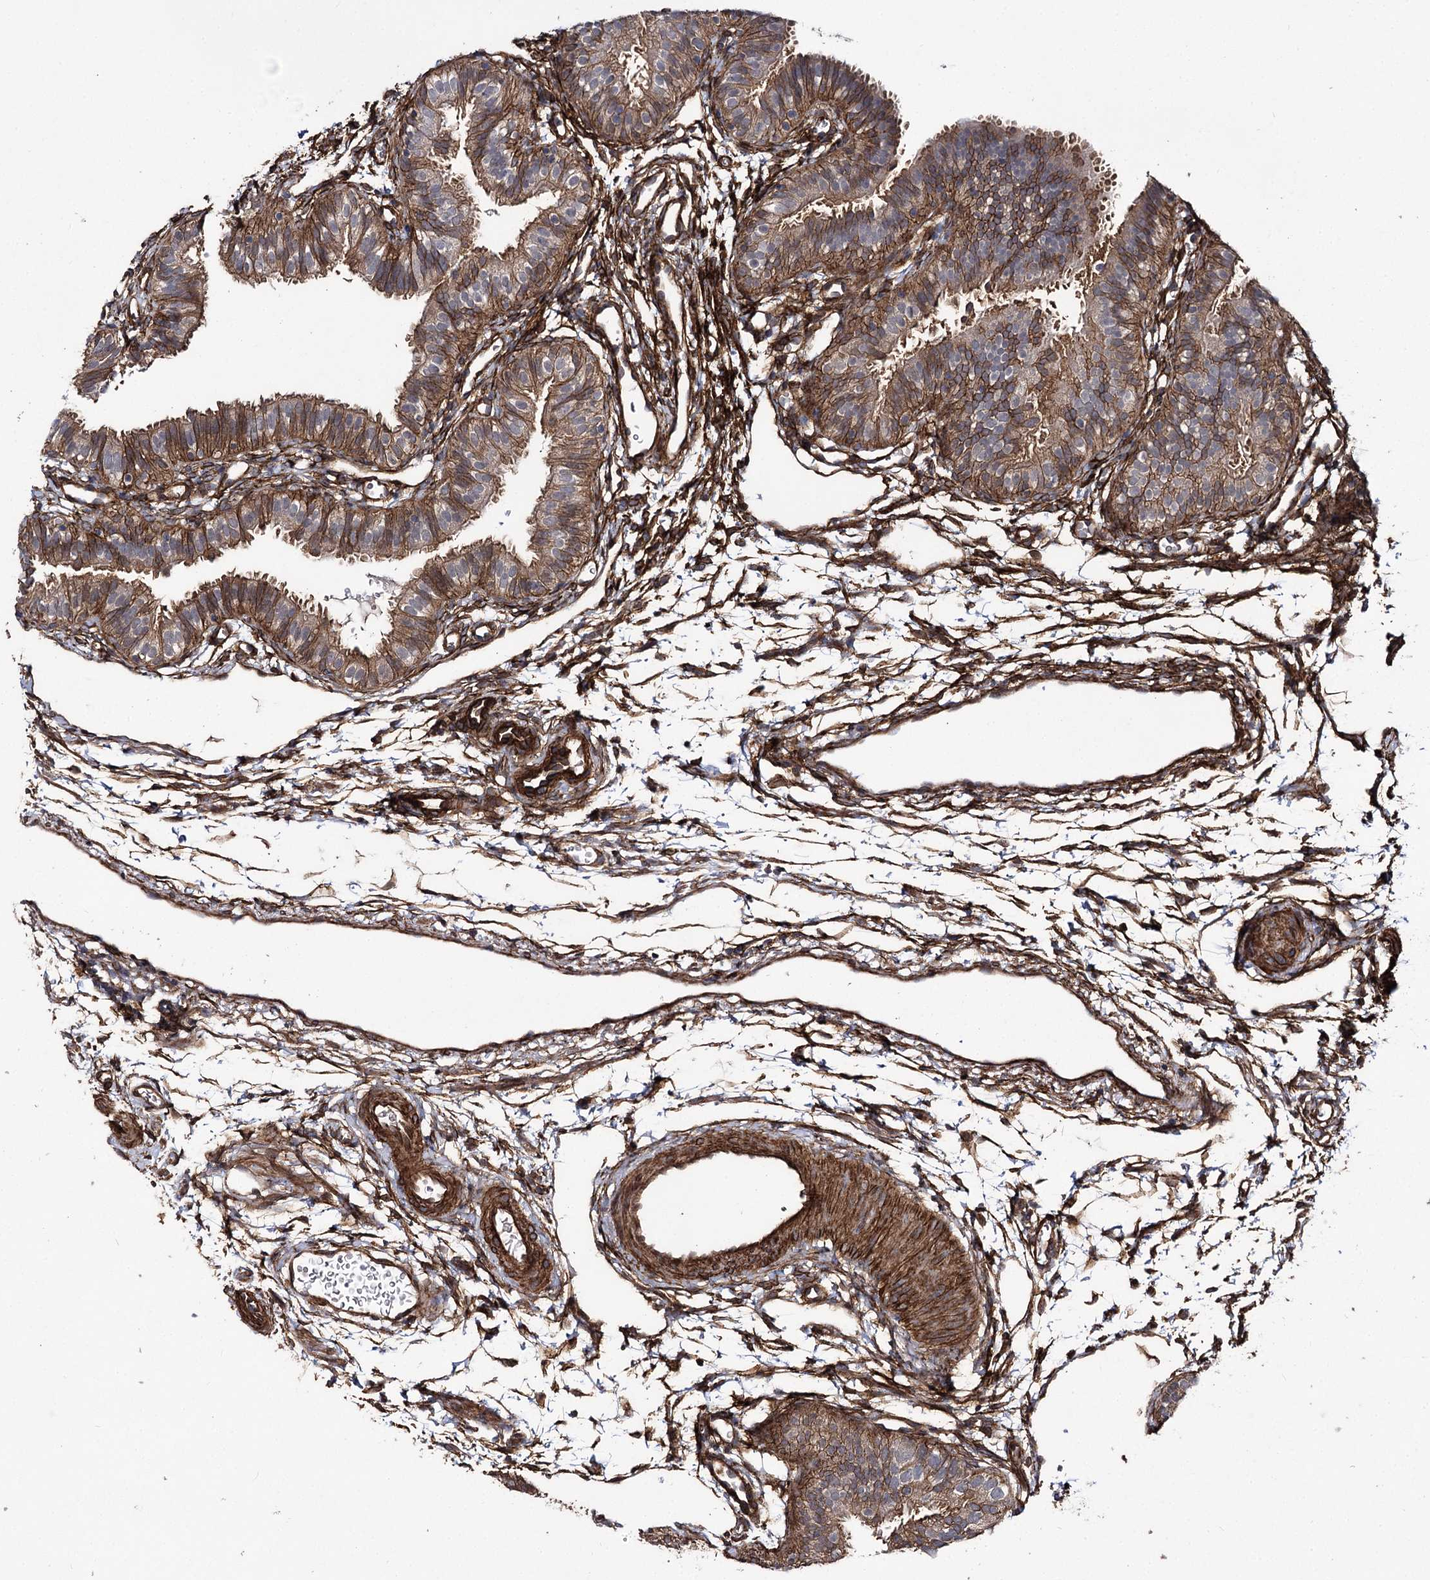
{"staining": {"intensity": "moderate", "quantity": ">75%", "location": "cytoplasmic/membranous"}, "tissue": "fallopian tube", "cell_type": "Glandular cells", "image_type": "normal", "snomed": [{"axis": "morphology", "description": "Normal tissue, NOS"}, {"axis": "topography", "description": "Fallopian tube"}], "caption": "About >75% of glandular cells in unremarkable fallopian tube demonstrate moderate cytoplasmic/membranous protein positivity as visualized by brown immunohistochemical staining.", "gene": "MYO1C", "patient": {"sex": "female", "age": 35}}